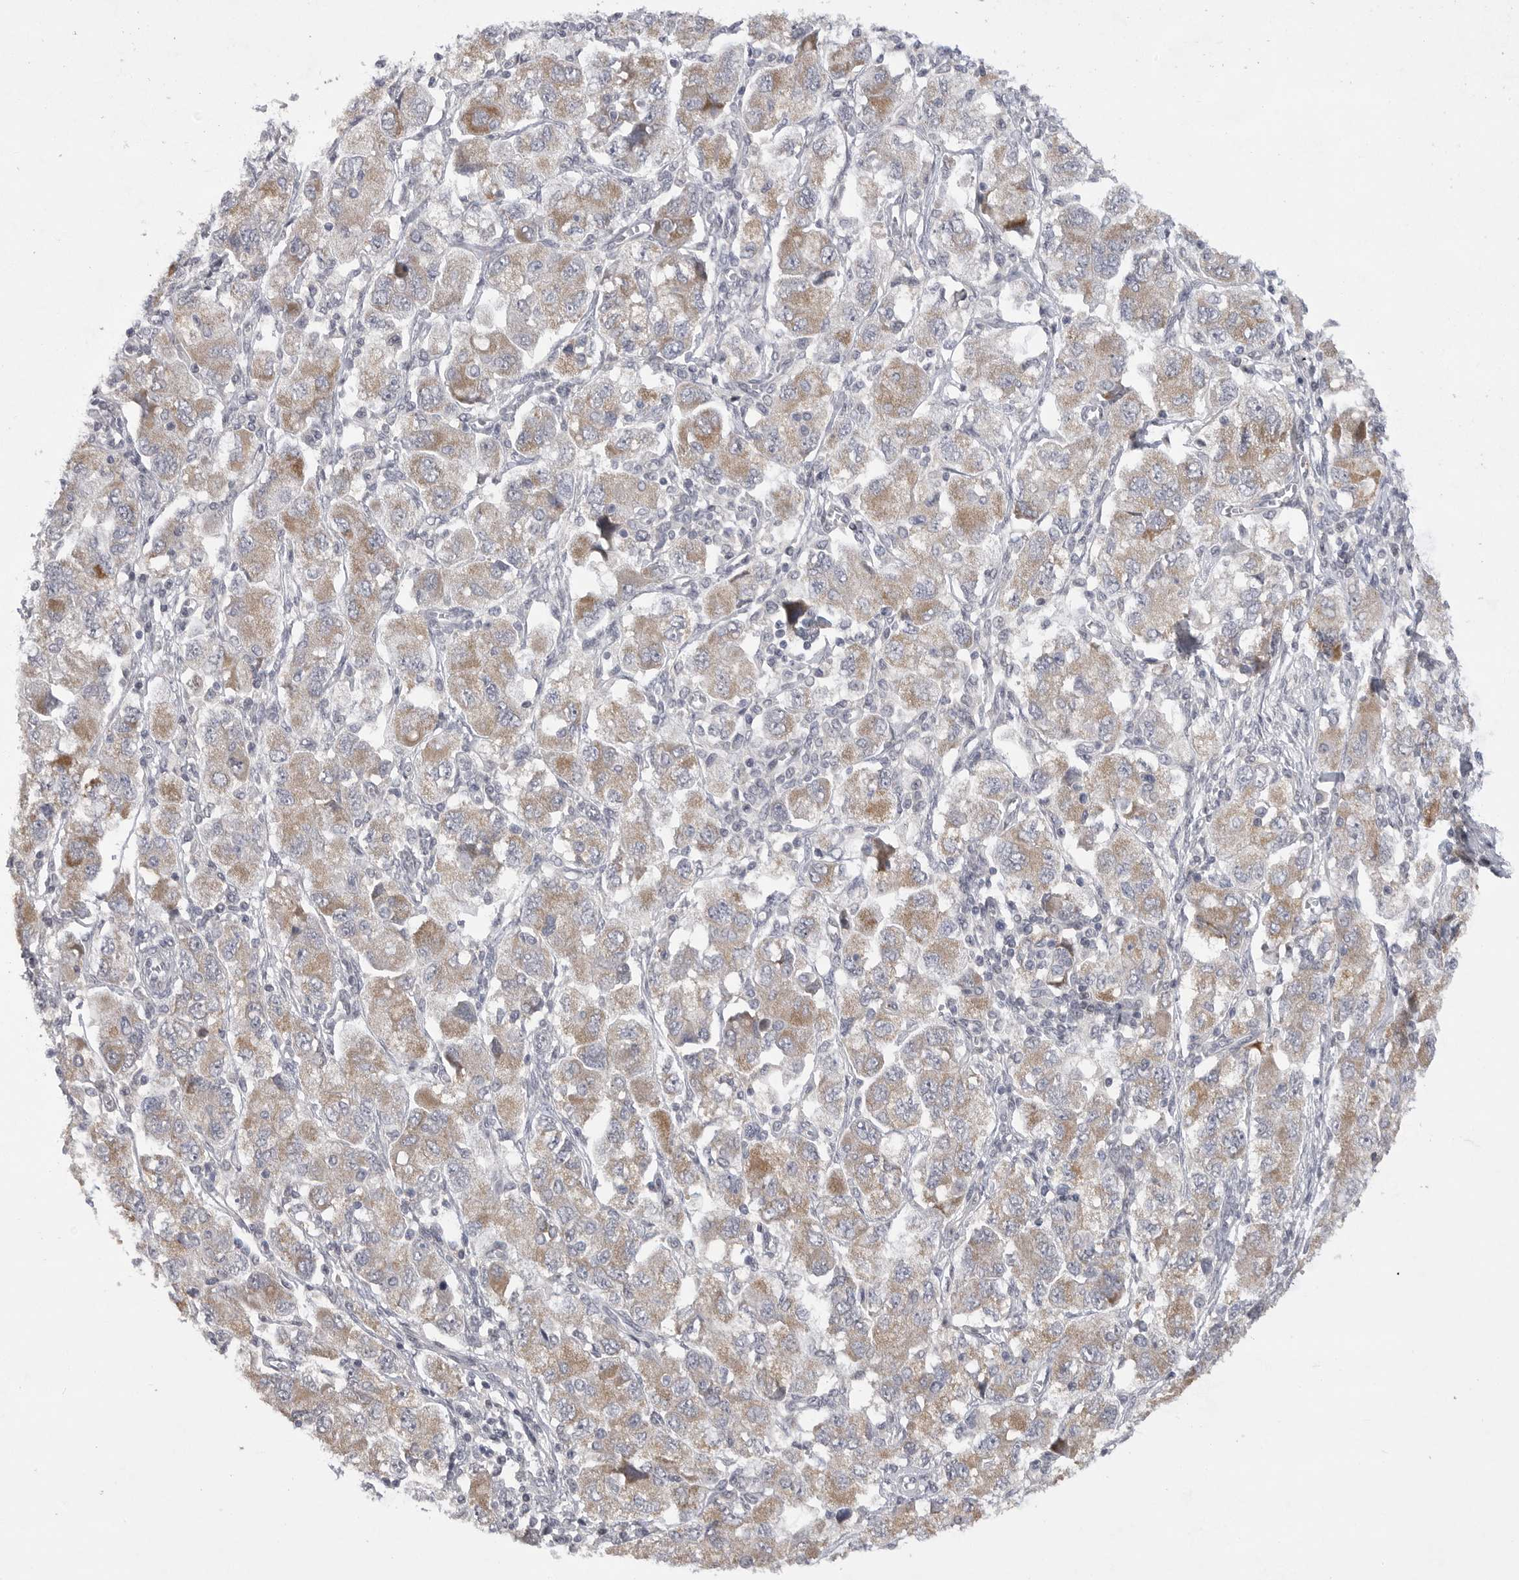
{"staining": {"intensity": "moderate", "quantity": "25%-75%", "location": "cytoplasmic/membranous"}, "tissue": "ovarian cancer", "cell_type": "Tumor cells", "image_type": "cancer", "snomed": [{"axis": "morphology", "description": "Carcinoma, NOS"}, {"axis": "morphology", "description": "Cystadenocarcinoma, serous, NOS"}, {"axis": "topography", "description": "Ovary"}], "caption": "A brown stain highlights moderate cytoplasmic/membranous expression of a protein in serous cystadenocarcinoma (ovarian) tumor cells.", "gene": "FBXO43", "patient": {"sex": "female", "age": 69}}